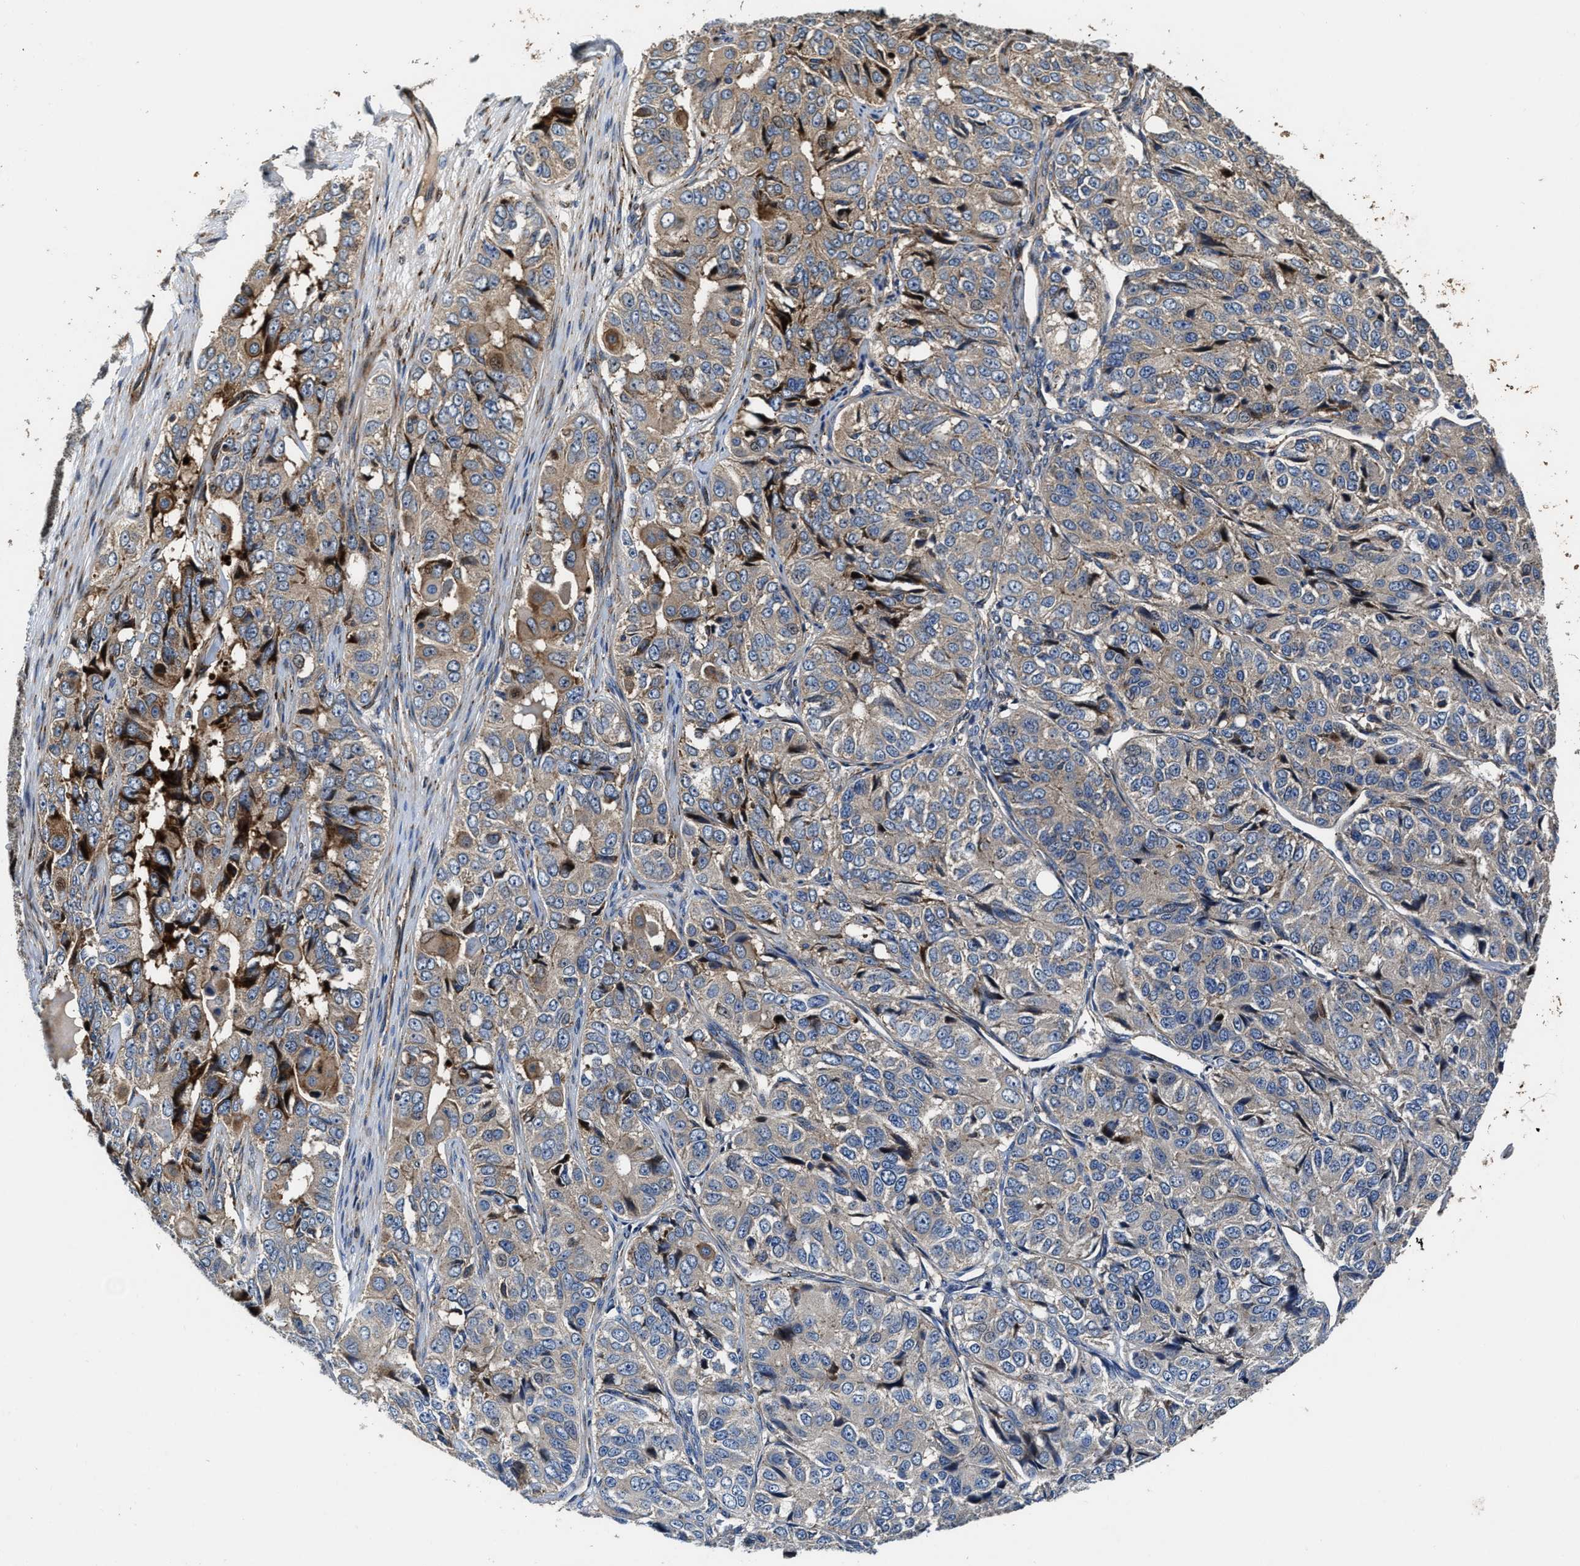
{"staining": {"intensity": "weak", "quantity": "25%-75%", "location": "cytoplasmic/membranous"}, "tissue": "ovarian cancer", "cell_type": "Tumor cells", "image_type": "cancer", "snomed": [{"axis": "morphology", "description": "Carcinoma, endometroid"}, {"axis": "topography", "description": "Ovary"}], "caption": "The micrograph displays a brown stain indicating the presence of a protein in the cytoplasmic/membranous of tumor cells in ovarian cancer.", "gene": "PTAR1", "patient": {"sex": "female", "age": 51}}